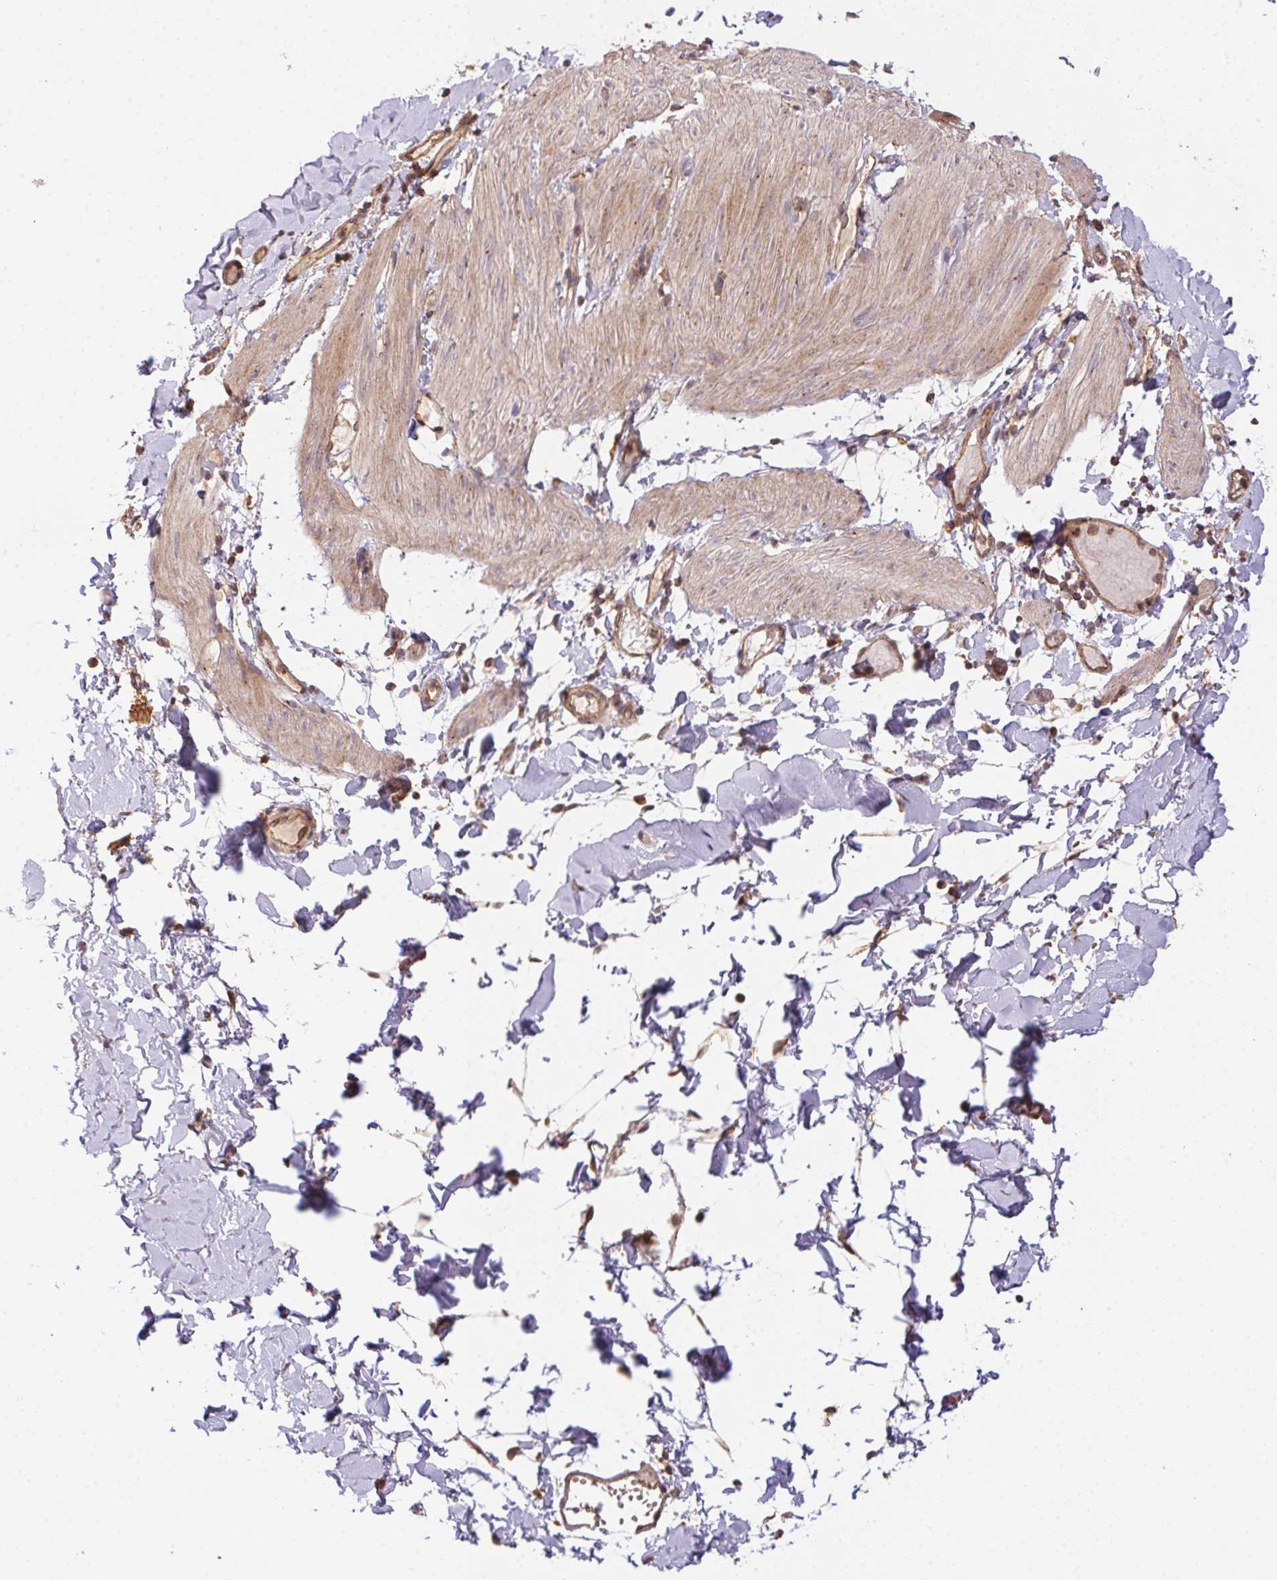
{"staining": {"intensity": "negative", "quantity": "none", "location": "none"}, "tissue": "adipose tissue", "cell_type": "Adipocytes", "image_type": "normal", "snomed": [{"axis": "morphology", "description": "Normal tissue, NOS"}, {"axis": "topography", "description": "Gallbladder"}, {"axis": "topography", "description": "Peripheral nerve tissue"}], "caption": "A high-resolution histopathology image shows IHC staining of benign adipose tissue, which displays no significant staining in adipocytes. (Brightfield microscopy of DAB (3,3'-diaminobenzidine) IHC at high magnification).", "gene": "MEX3D", "patient": {"sex": "female", "age": 45}}